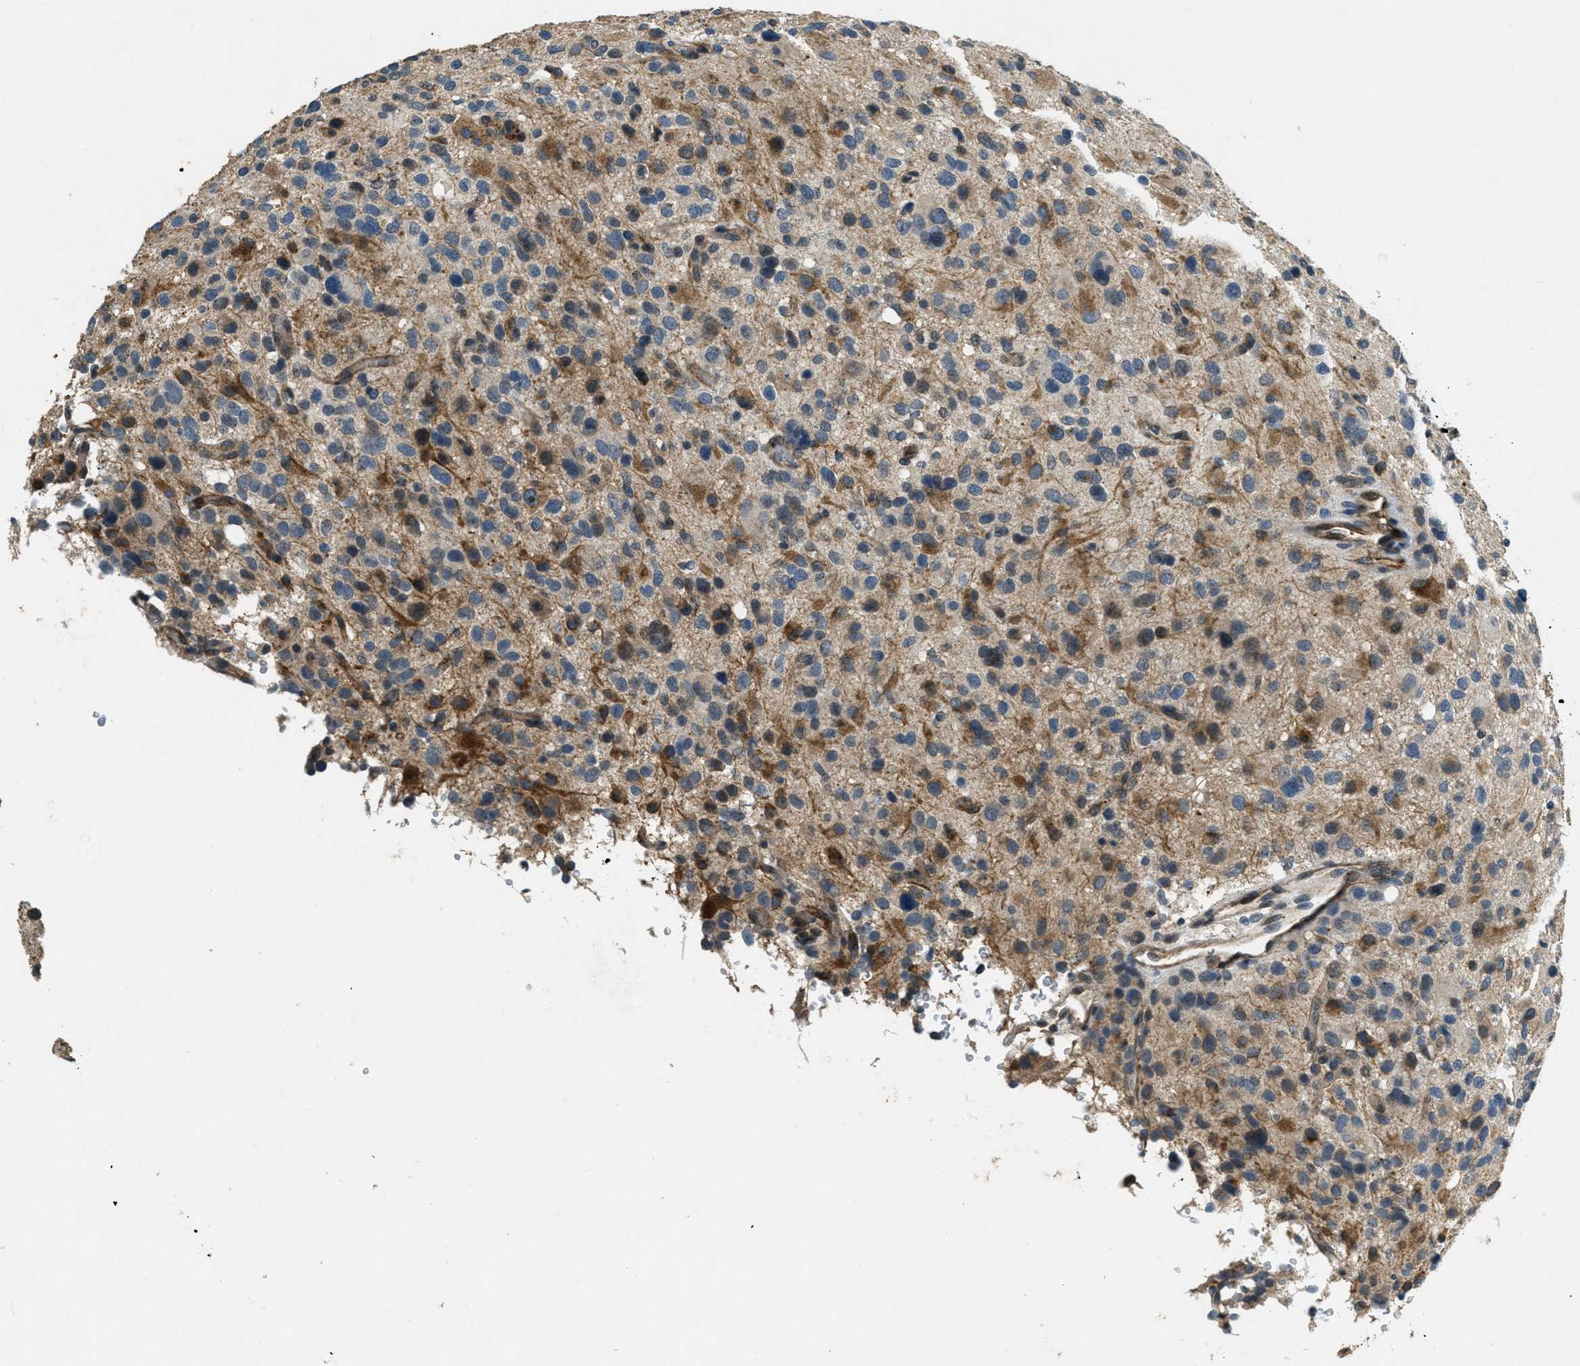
{"staining": {"intensity": "weak", "quantity": "25%-75%", "location": "cytoplasmic/membranous"}, "tissue": "glioma", "cell_type": "Tumor cells", "image_type": "cancer", "snomed": [{"axis": "morphology", "description": "Glioma, malignant, High grade"}, {"axis": "topography", "description": "Brain"}], "caption": "This is an image of immunohistochemistry (IHC) staining of glioma, which shows weak positivity in the cytoplasmic/membranous of tumor cells.", "gene": "RAB3D", "patient": {"sex": "male", "age": 48}}